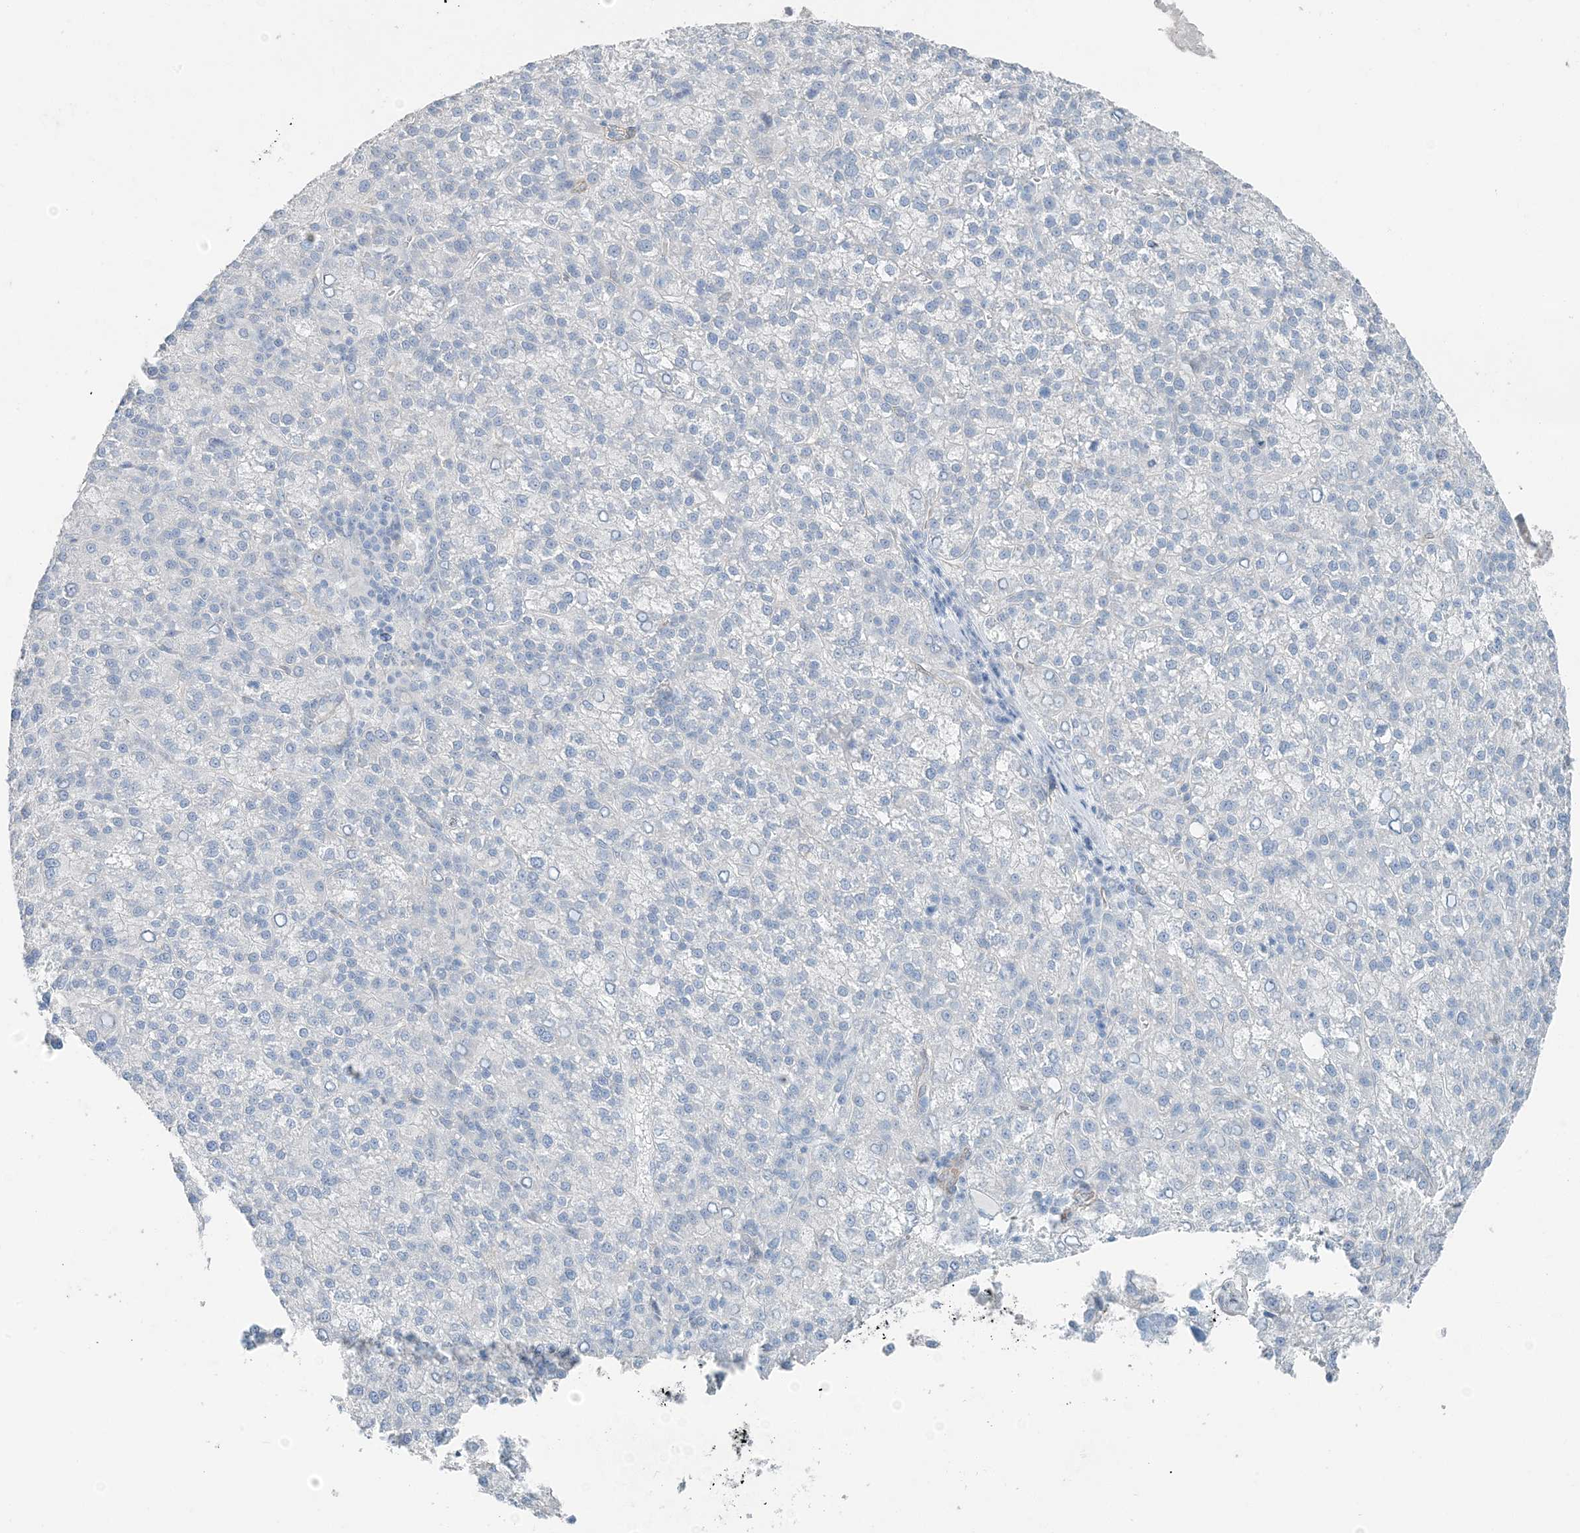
{"staining": {"intensity": "negative", "quantity": "none", "location": "none"}, "tissue": "liver cancer", "cell_type": "Tumor cells", "image_type": "cancer", "snomed": [{"axis": "morphology", "description": "Carcinoma, Hepatocellular, NOS"}, {"axis": "topography", "description": "Liver"}], "caption": "Immunohistochemistry micrograph of liver cancer stained for a protein (brown), which demonstrates no expression in tumor cells.", "gene": "PGM5", "patient": {"sex": "female", "age": 58}}